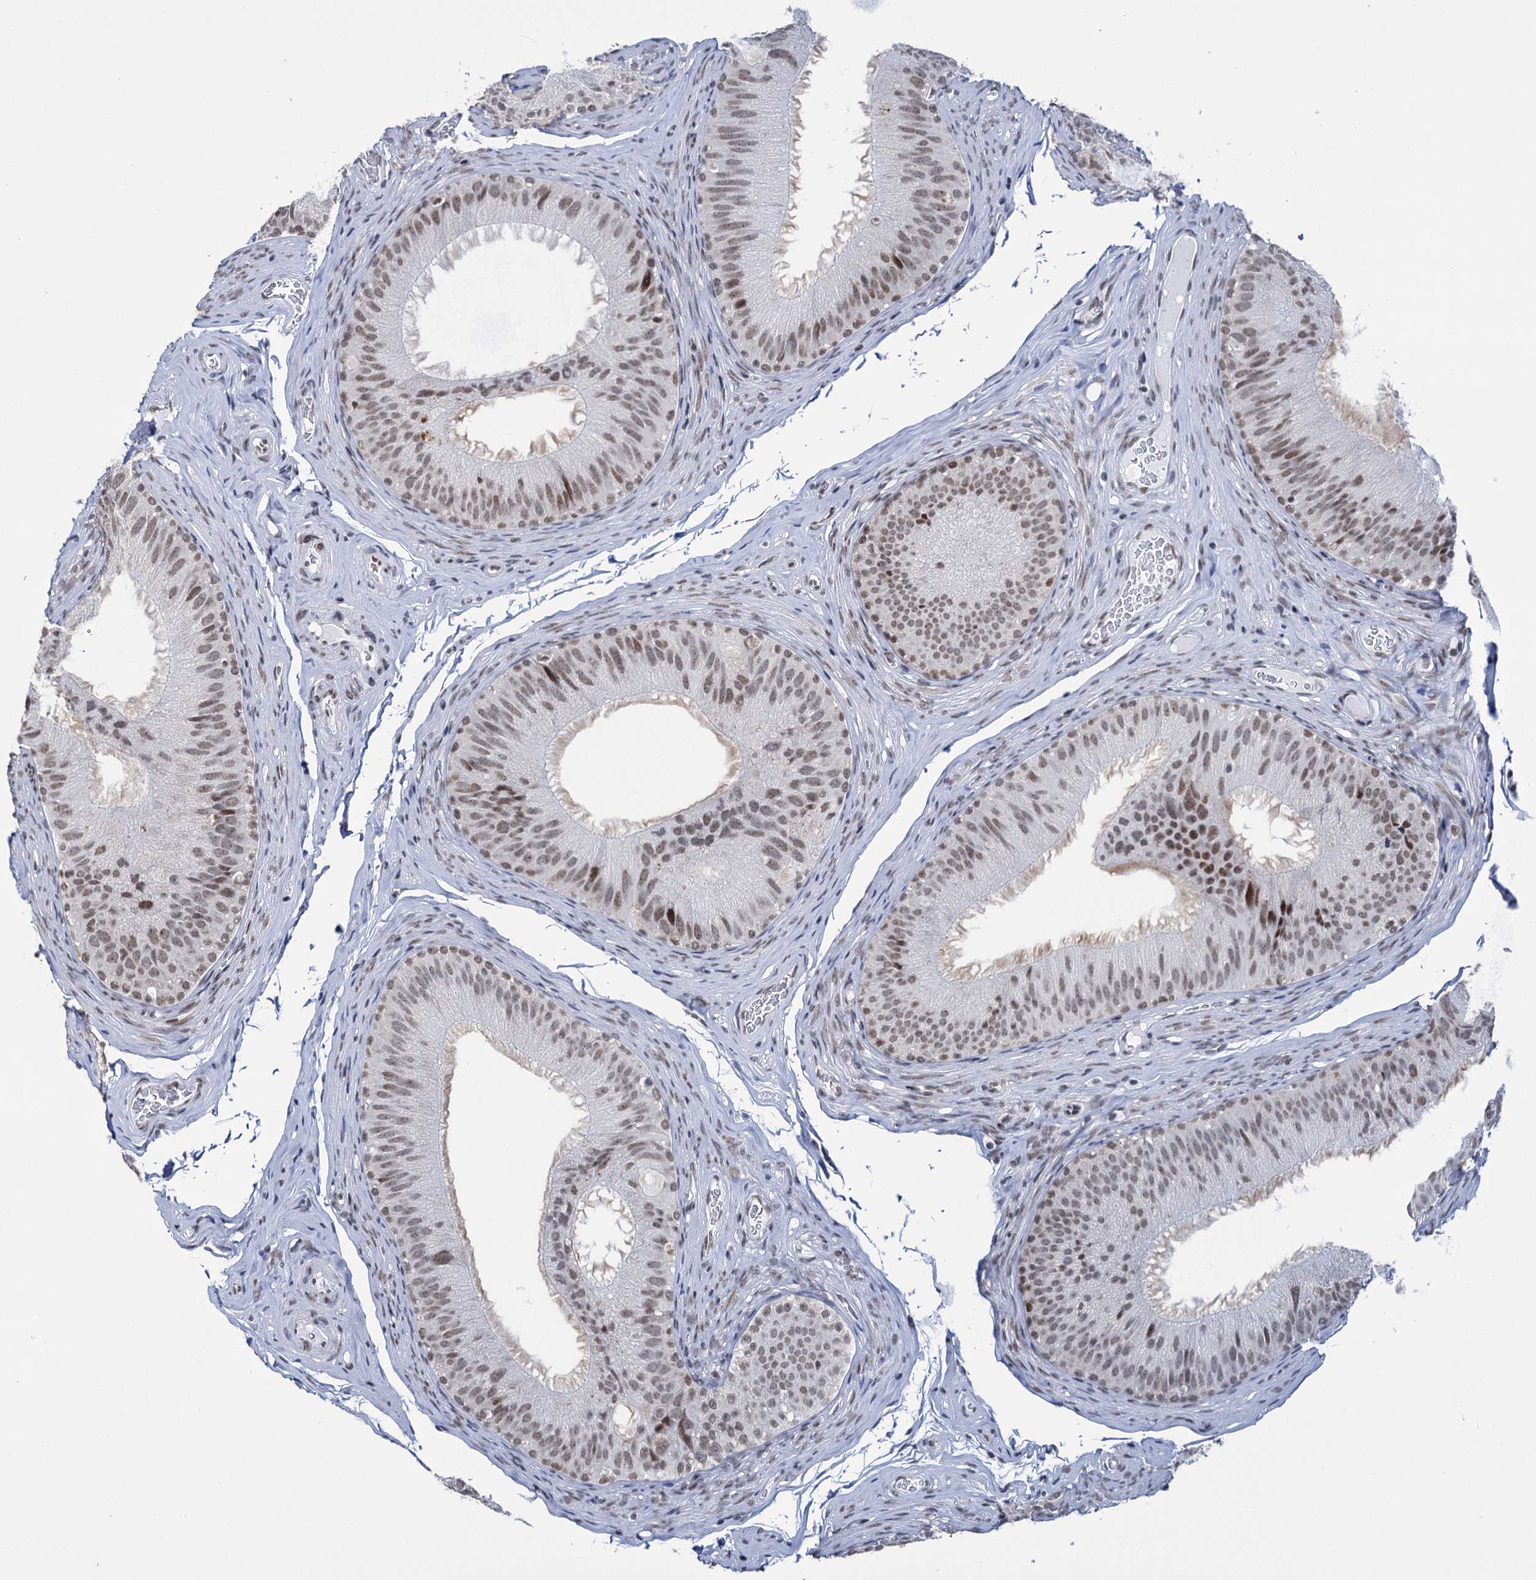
{"staining": {"intensity": "moderate", "quantity": ">75%", "location": "nuclear"}, "tissue": "epididymis", "cell_type": "Glandular cells", "image_type": "normal", "snomed": [{"axis": "morphology", "description": "Normal tissue, NOS"}, {"axis": "topography", "description": "Epididymis"}], "caption": "This histopathology image exhibits unremarkable epididymis stained with immunohistochemistry (IHC) to label a protein in brown. The nuclear of glandular cells show moderate positivity for the protein. Nuclei are counter-stained blue.", "gene": "SPATS2", "patient": {"sex": "male", "age": 34}}